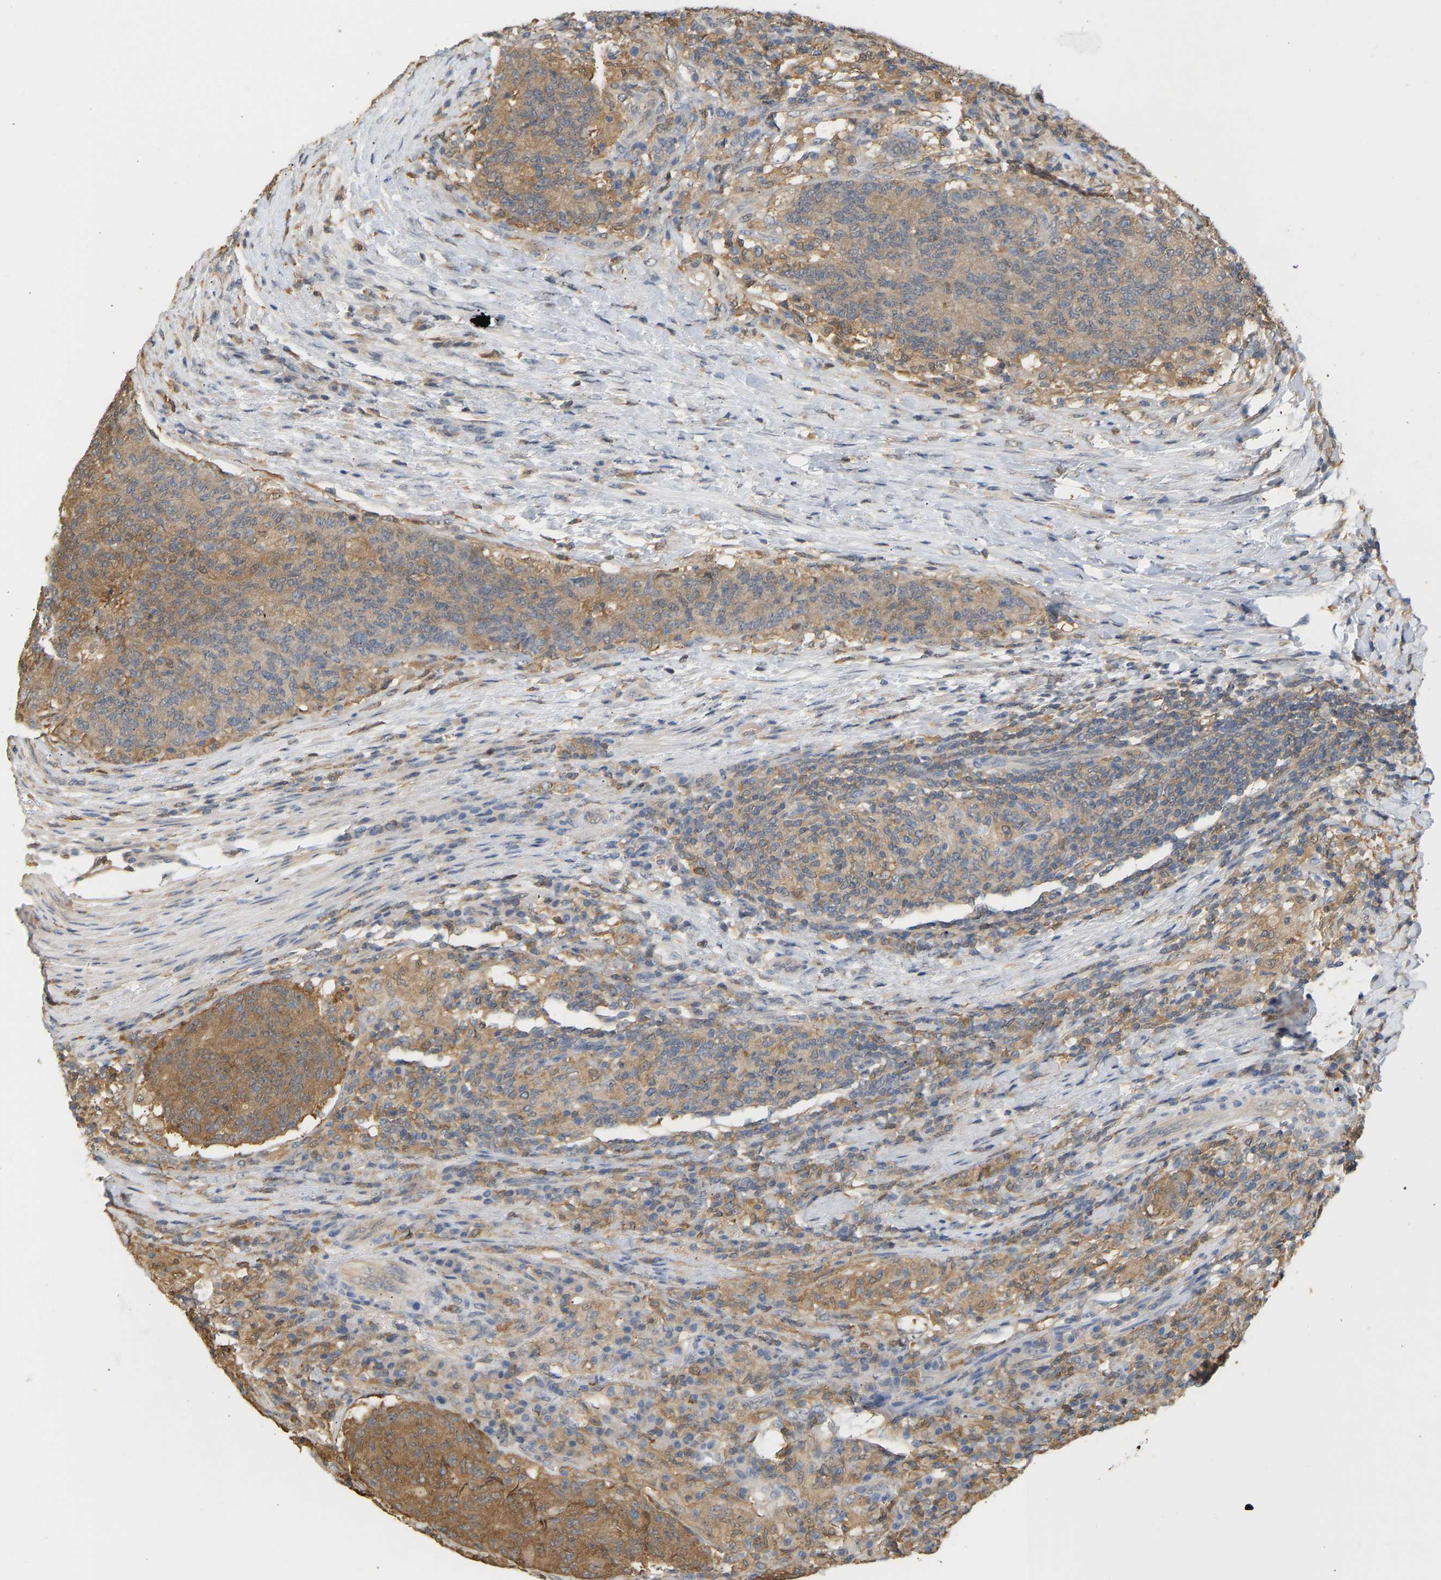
{"staining": {"intensity": "moderate", "quantity": ">75%", "location": "cytoplasmic/membranous"}, "tissue": "colorectal cancer", "cell_type": "Tumor cells", "image_type": "cancer", "snomed": [{"axis": "morphology", "description": "Normal tissue, NOS"}, {"axis": "morphology", "description": "Adenocarcinoma, NOS"}, {"axis": "topography", "description": "Colon"}], "caption": "This image shows immunohistochemistry staining of human colorectal cancer, with medium moderate cytoplasmic/membranous staining in approximately >75% of tumor cells.", "gene": "ENO1", "patient": {"sex": "female", "age": 75}}